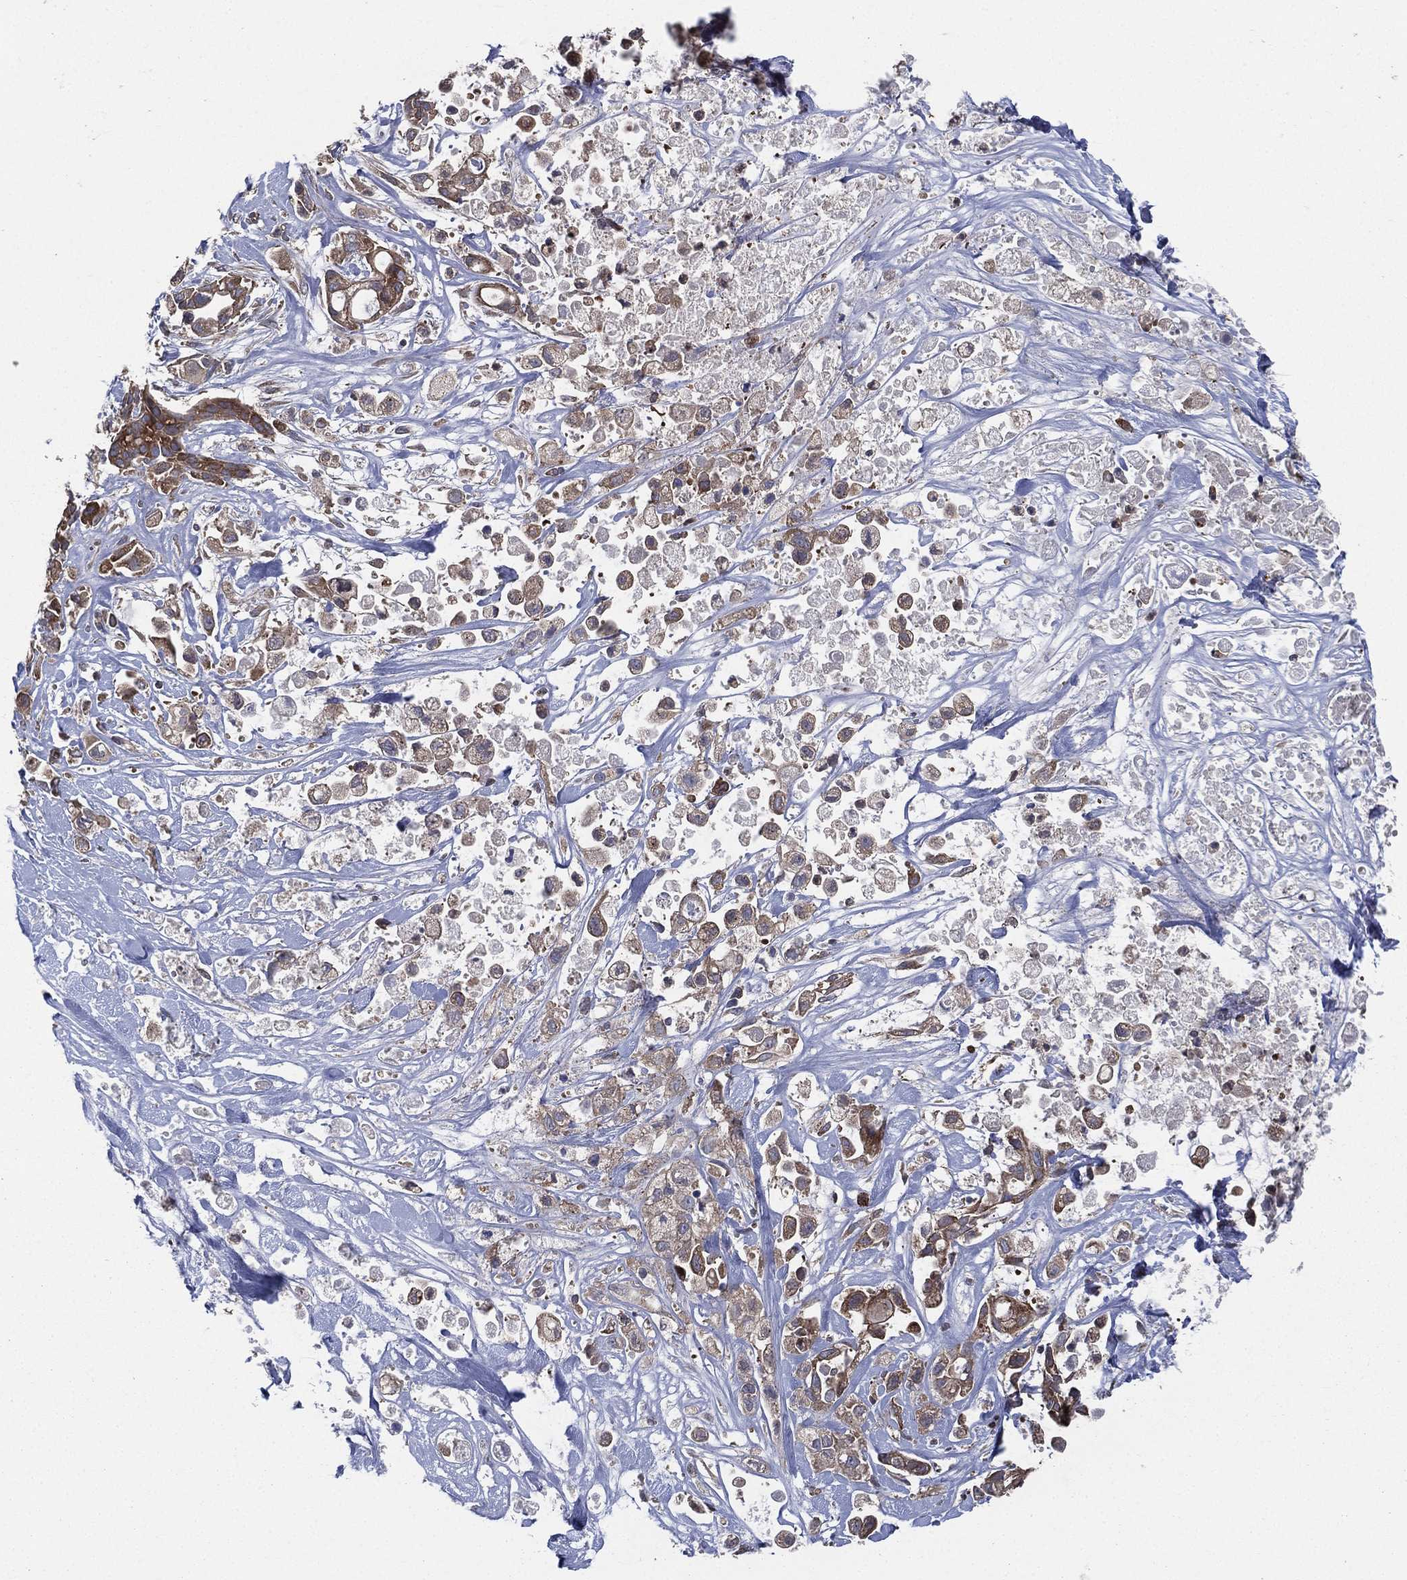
{"staining": {"intensity": "strong", "quantity": "25%-75%", "location": "cytoplasmic/membranous"}, "tissue": "pancreatic cancer", "cell_type": "Tumor cells", "image_type": "cancer", "snomed": [{"axis": "morphology", "description": "Adenocarcinoma, NOS"}, {"axis": "topography", "description": "Pancreas"}], "caption": "A high amount of strong cytoplasmic/membranous expression is identified in about 25%-75% of tumor cells in pancreatic adenocarcinoma tissue.", "gene": "SMPD3", "patient": {"sex": "male", "age": 44}}